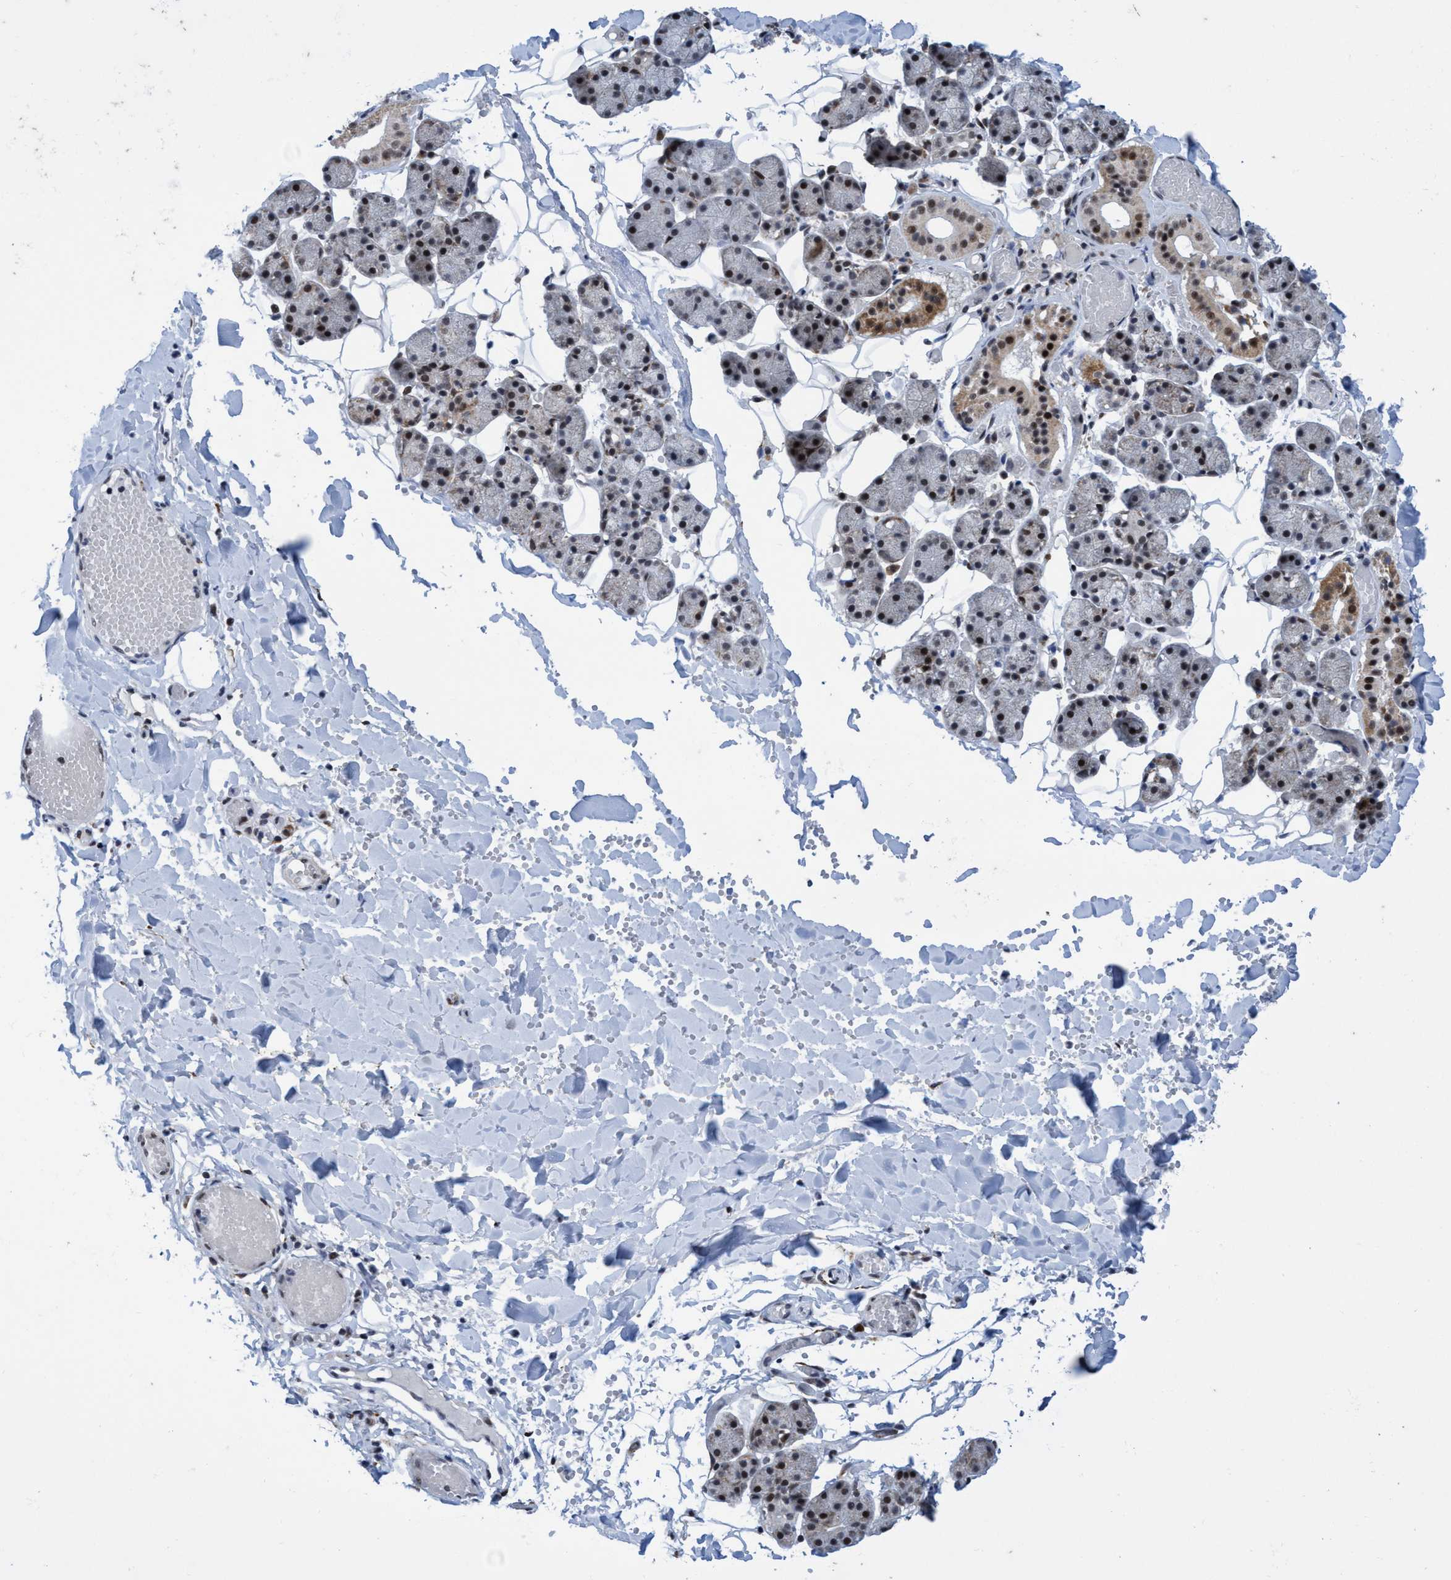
{"staining": {"intensity": "moderate", "quantity": ">75%", "location": "cytoplasmic/membranous,nuclear"}, "tissue": "salivary gland", "cell_type": "Glandular cells", "image_type": "normal", "snomed": [{"axis": "morphology", "description": "Normal tissue, NOS"}, {"axis": "topography", "description": "Salivary gland"}], "caption": "Protein staining demonstrates moderate cytoplasmic/membranous,nuclear positivity in approximately >75% of glandular cells in benign salivary gland. Using DAB (brown) and hematoxylin (blue) stains, captured at high magnification using brightfield microscopy.", "gene": "GLT6D1", "patient": {"sex": "female", "age": 33}}